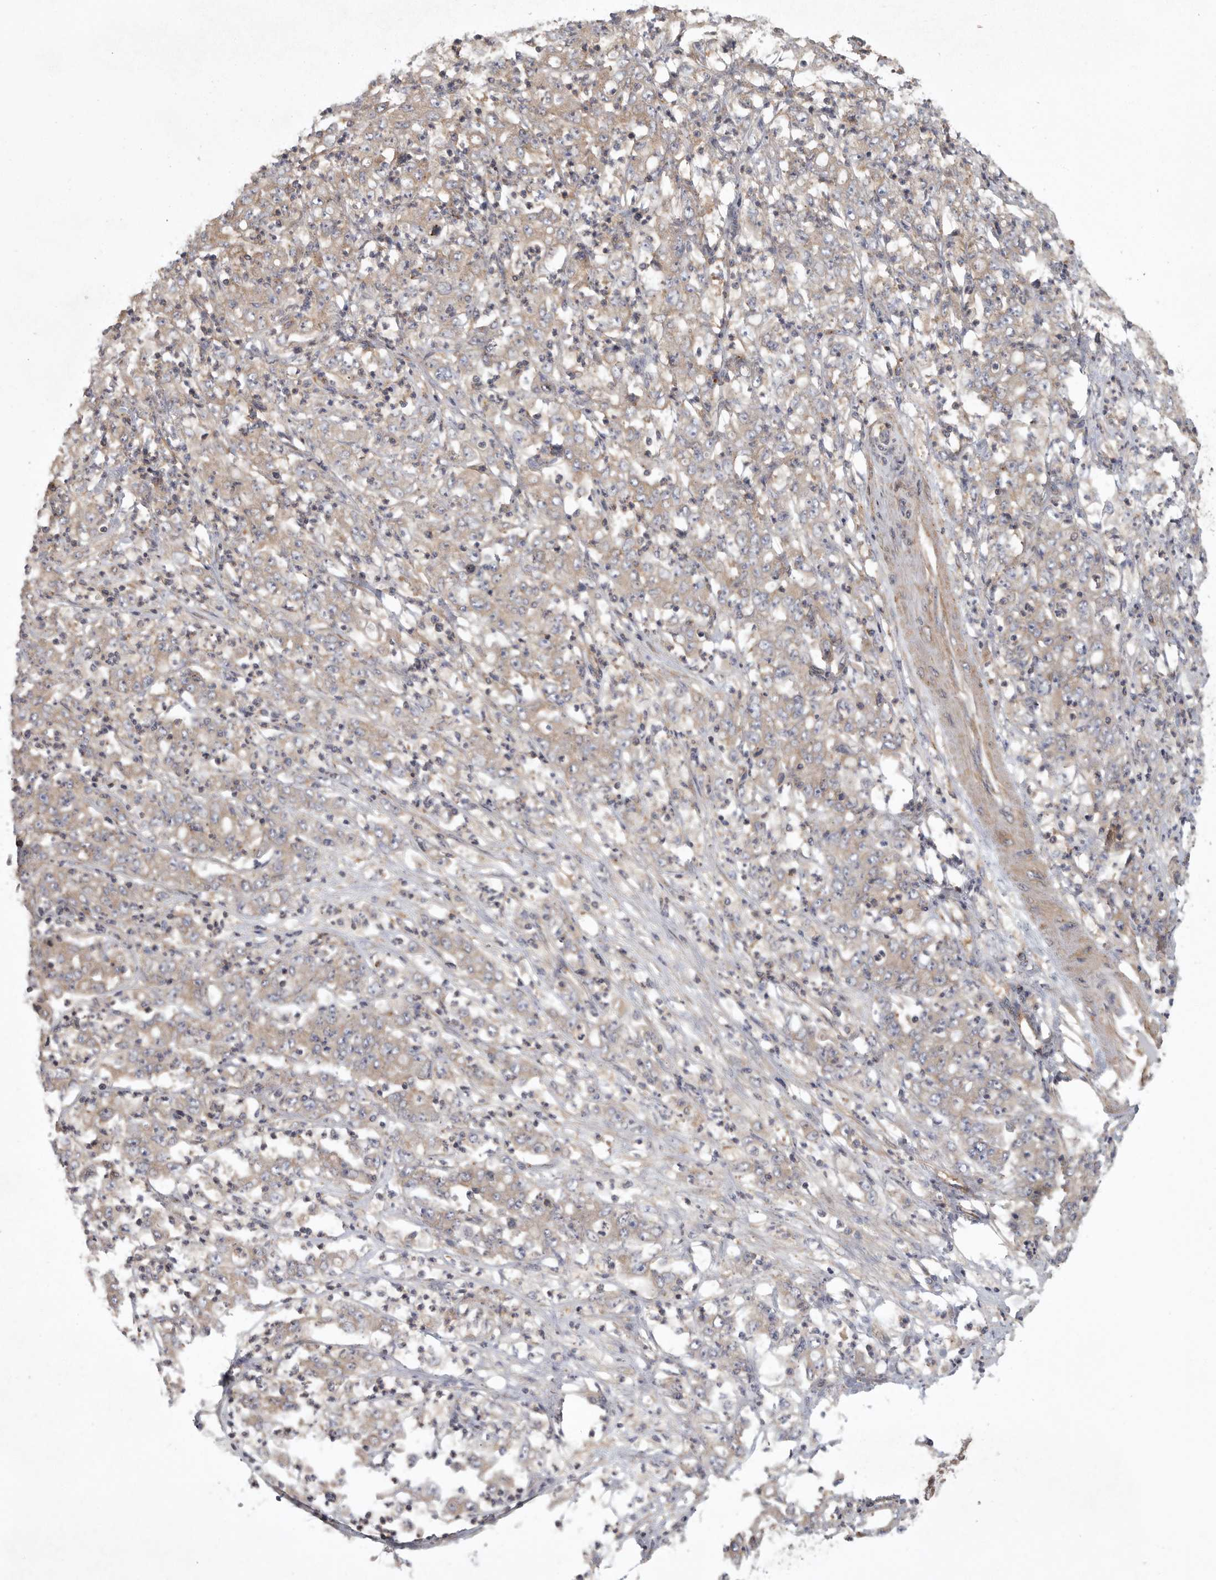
{"staining": {"intensity": "negative", "quantity": "none", "location": "none"}, "tissue": "stomach cancer", "cell_type": "Tumor cells", "image_type": "cancer", "snomed": [{"axis": "morphology", "description": "Adenocarcinoma, NOS"}, {"axis": "topography", "description": "Stomach, lower"}], "caption": "High power microscopy micrograph of an immunohistochemistry (IHC) photomicrograph of adenocarcinoma (stomach), revealing no significant expression in tumor cells. (DAB immunohistochemistry, high magnification).", "gene": "OXR1", "patient": {"sex": "female", "age": 71}}